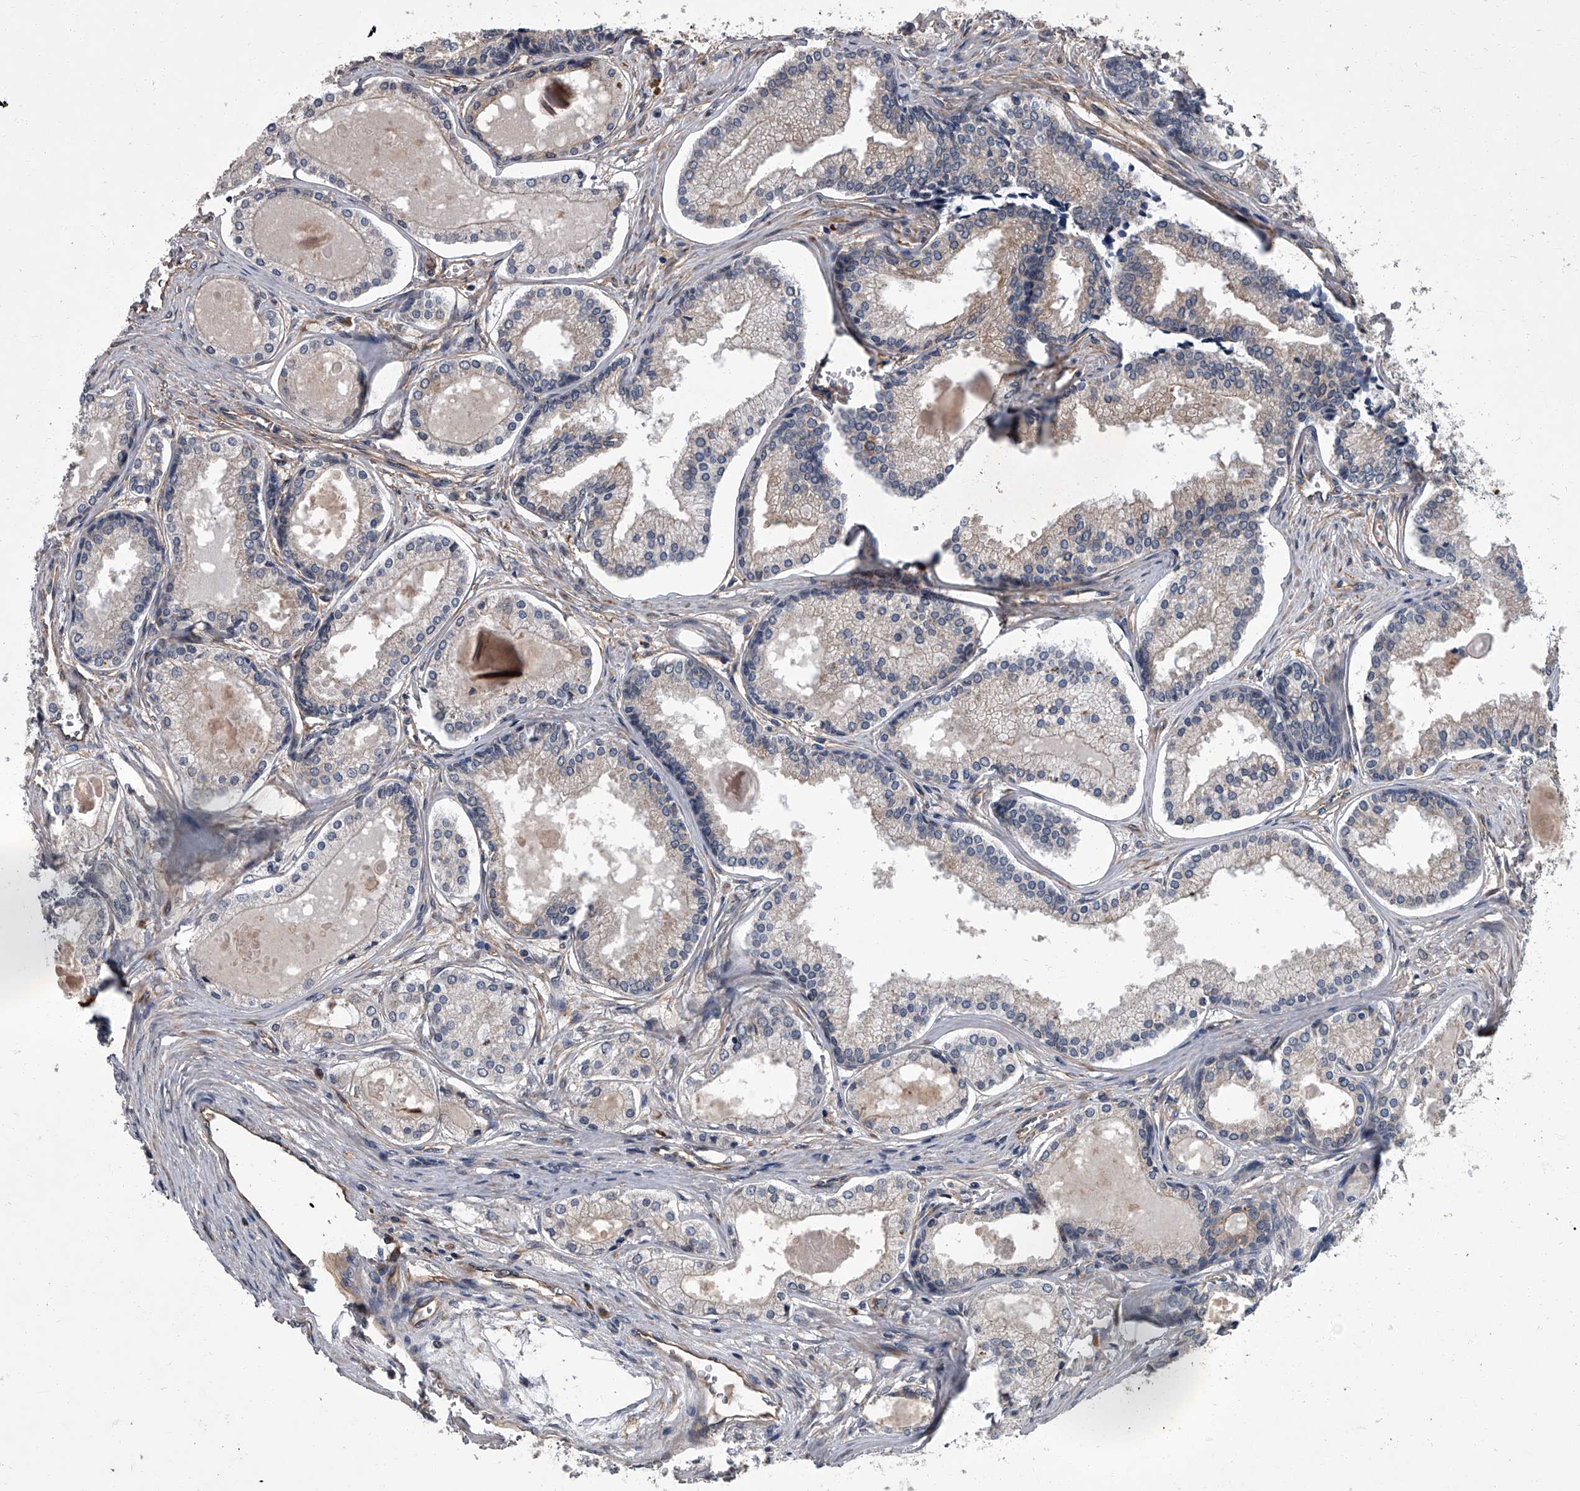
{"staining": {"intensity": "moderate", "quantity": "25%-75%", "location": "cytoplasmic/membranous"}, "tissue": "prostate cancer", "cell_type": "Tumor cells", "image_type": "cancer", "snomed": [{"axis": "morphology", "description": "Adenocarcinoma, High grade"}, {"axis": "topography", "description": "Prostate"}], "caption": "Protein analysis of prostate cancer (adenocarcinoma (high-grade)) tissue demonstrates moderate cytoplasmic/membranous positivity in about 25%-75% of tumor cells.", "gene": "SIRT4", "patient": {"sex": "male", "age": 68}}